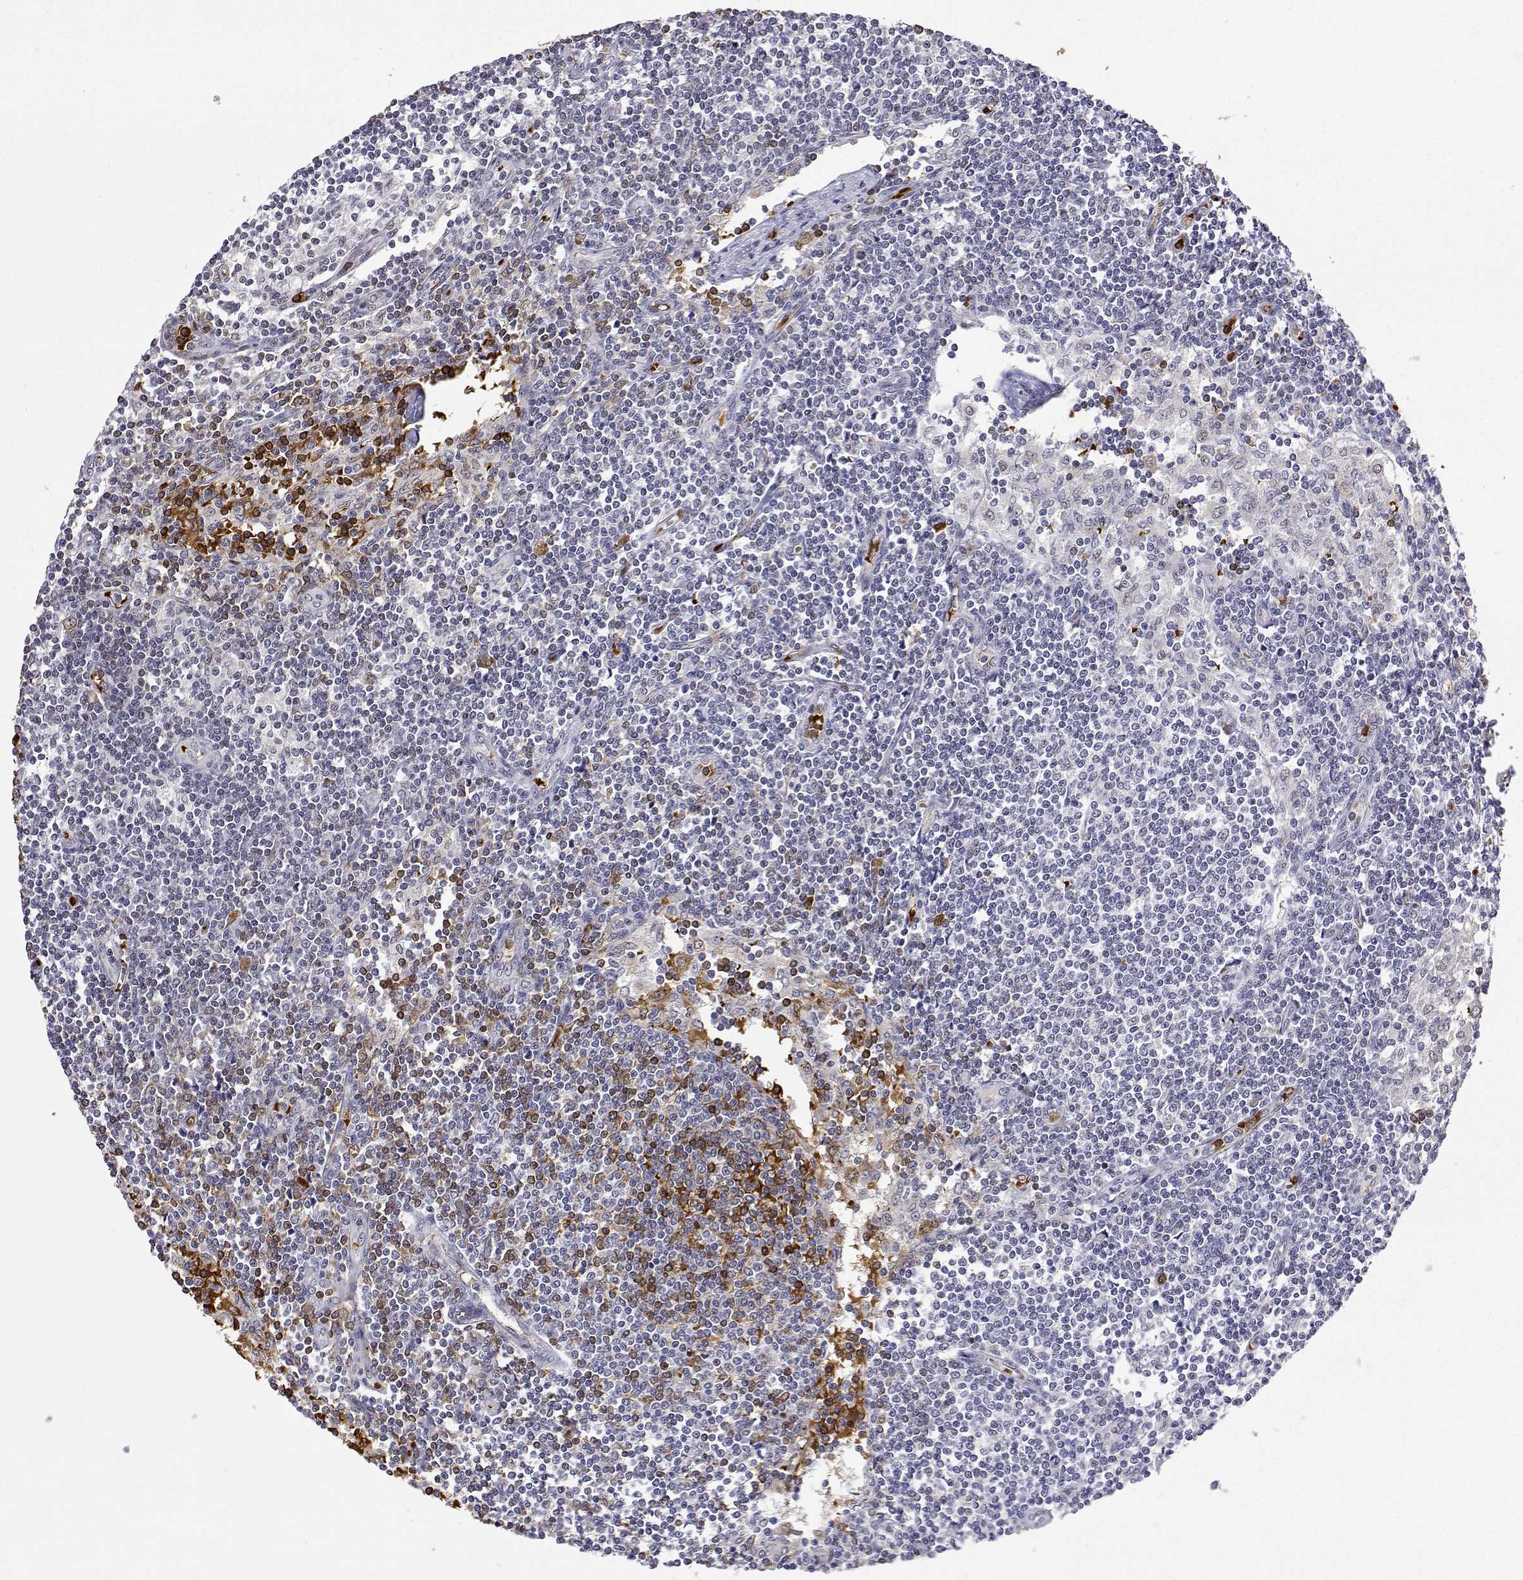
{"staining": {"intensity": "negative", "quantity": "none", "location": "none"}, "tissue": "lymph node", "cell_type": "Germinal center cells", "image_type": "normal", "snomed": [{"axis": "morphology", "description": "Normal tissue, NOS"}, {"axis": "topography", "description": "Lymph node"}], "caption": "An image of human lymph node is negative for staining in germinal center cells. Brightfield microscopy of immunohistochemistry stained with DAB (brown) and hematoxylin (blue), captured at high magnification.", "gene": "ADAR", "patient": {"sex": "female", "age": 69}}